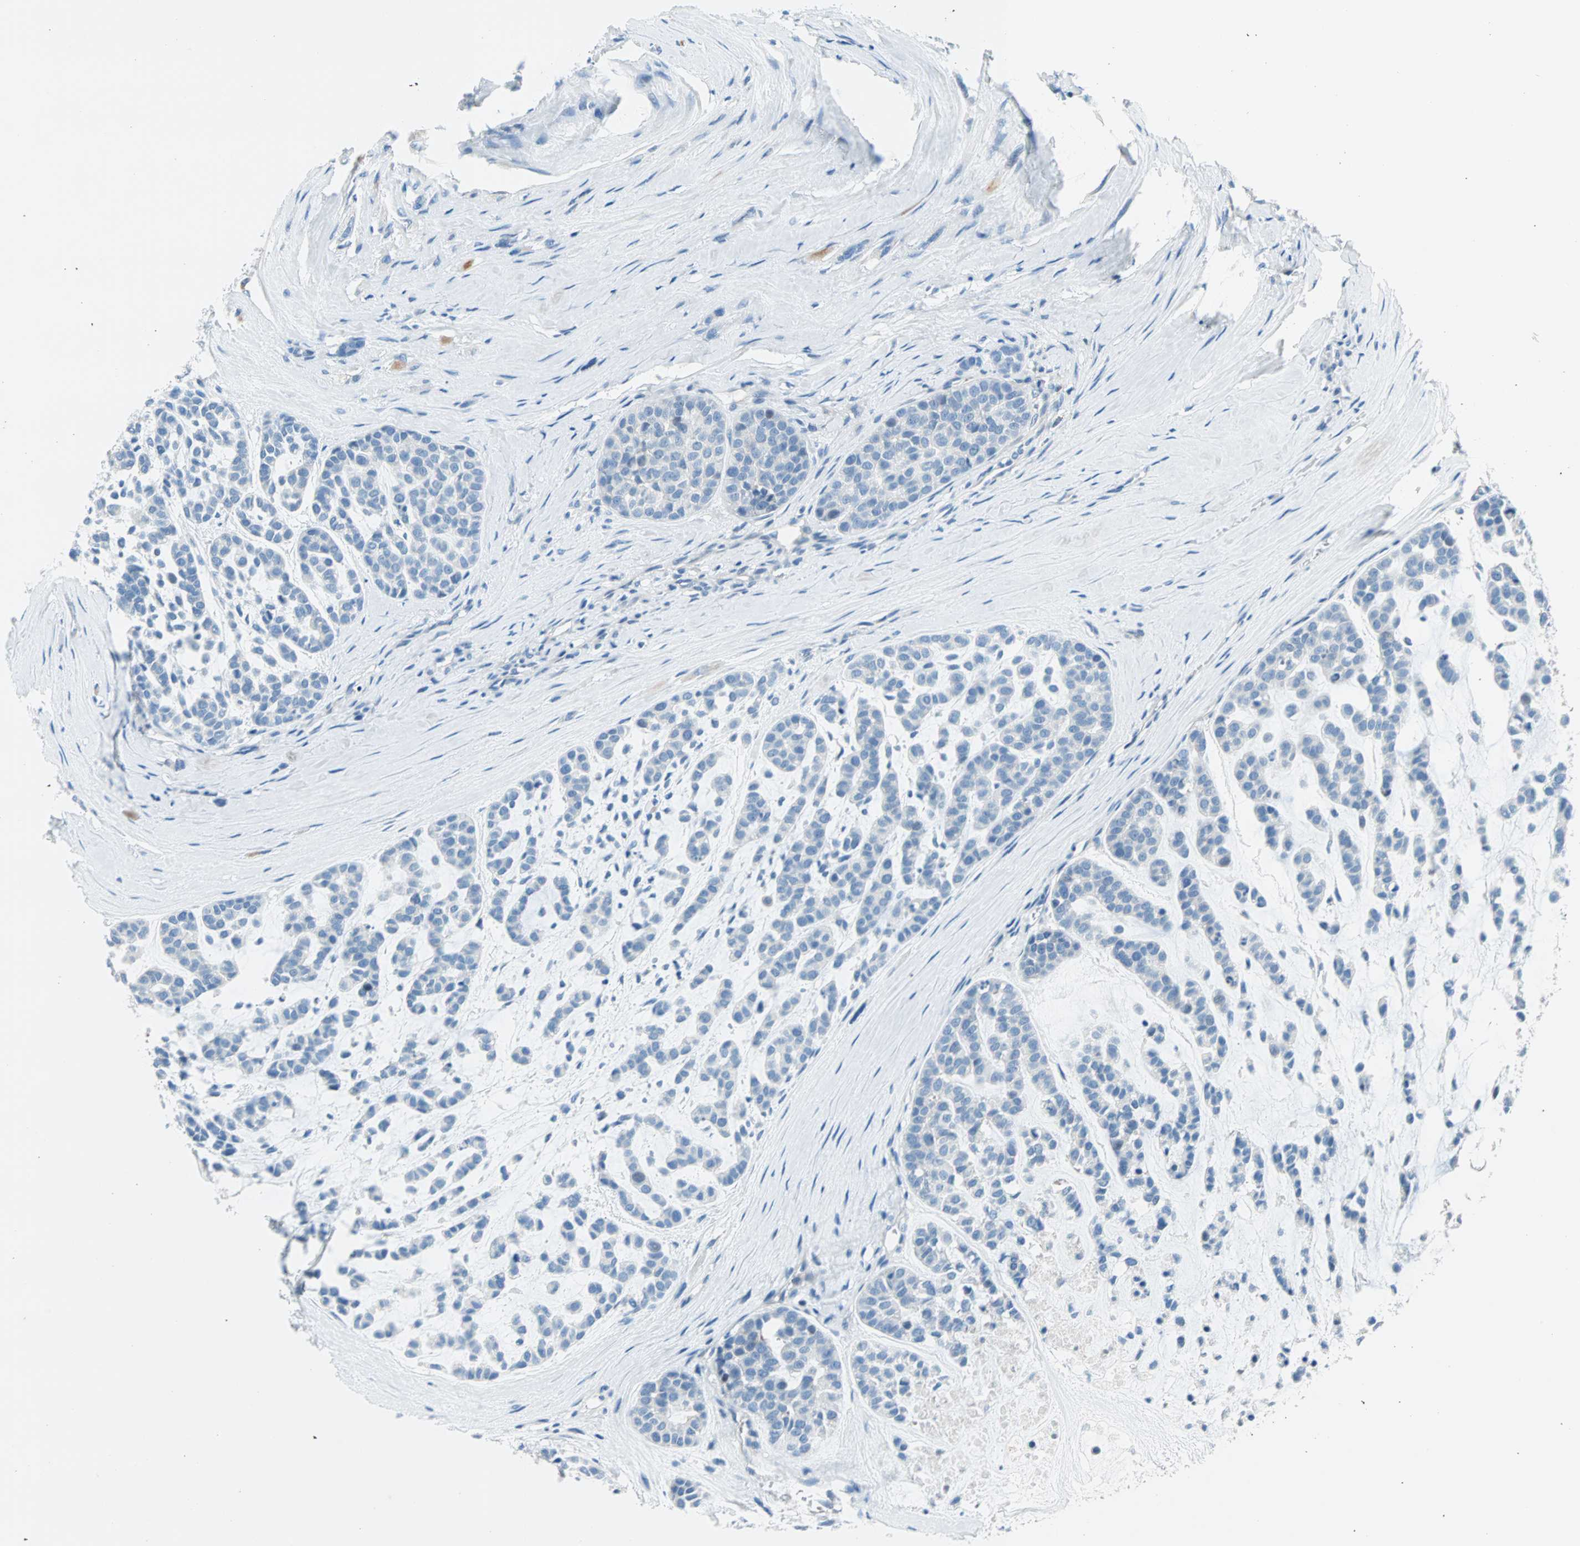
{"staining": {"intensity": "negative", "quantity": "none", "location": "none"}, "tissue": "head and neck cancer", "cell_type": "Tumor cells", "image_type": "cancer", "snomed": [{"axis": "morphology", "description": "Adenocarcinoma, NOS"}, {"axis": "morphology", "description": "Adenoma, NOS"}, {"axis": "topography", "description": "Head-Neck"}], "caption": "There is no significant positivity in tumor cells of head and neck adenoma.", "gene": "TMEM163", "patient": {"sex": "female", "age": 55}}